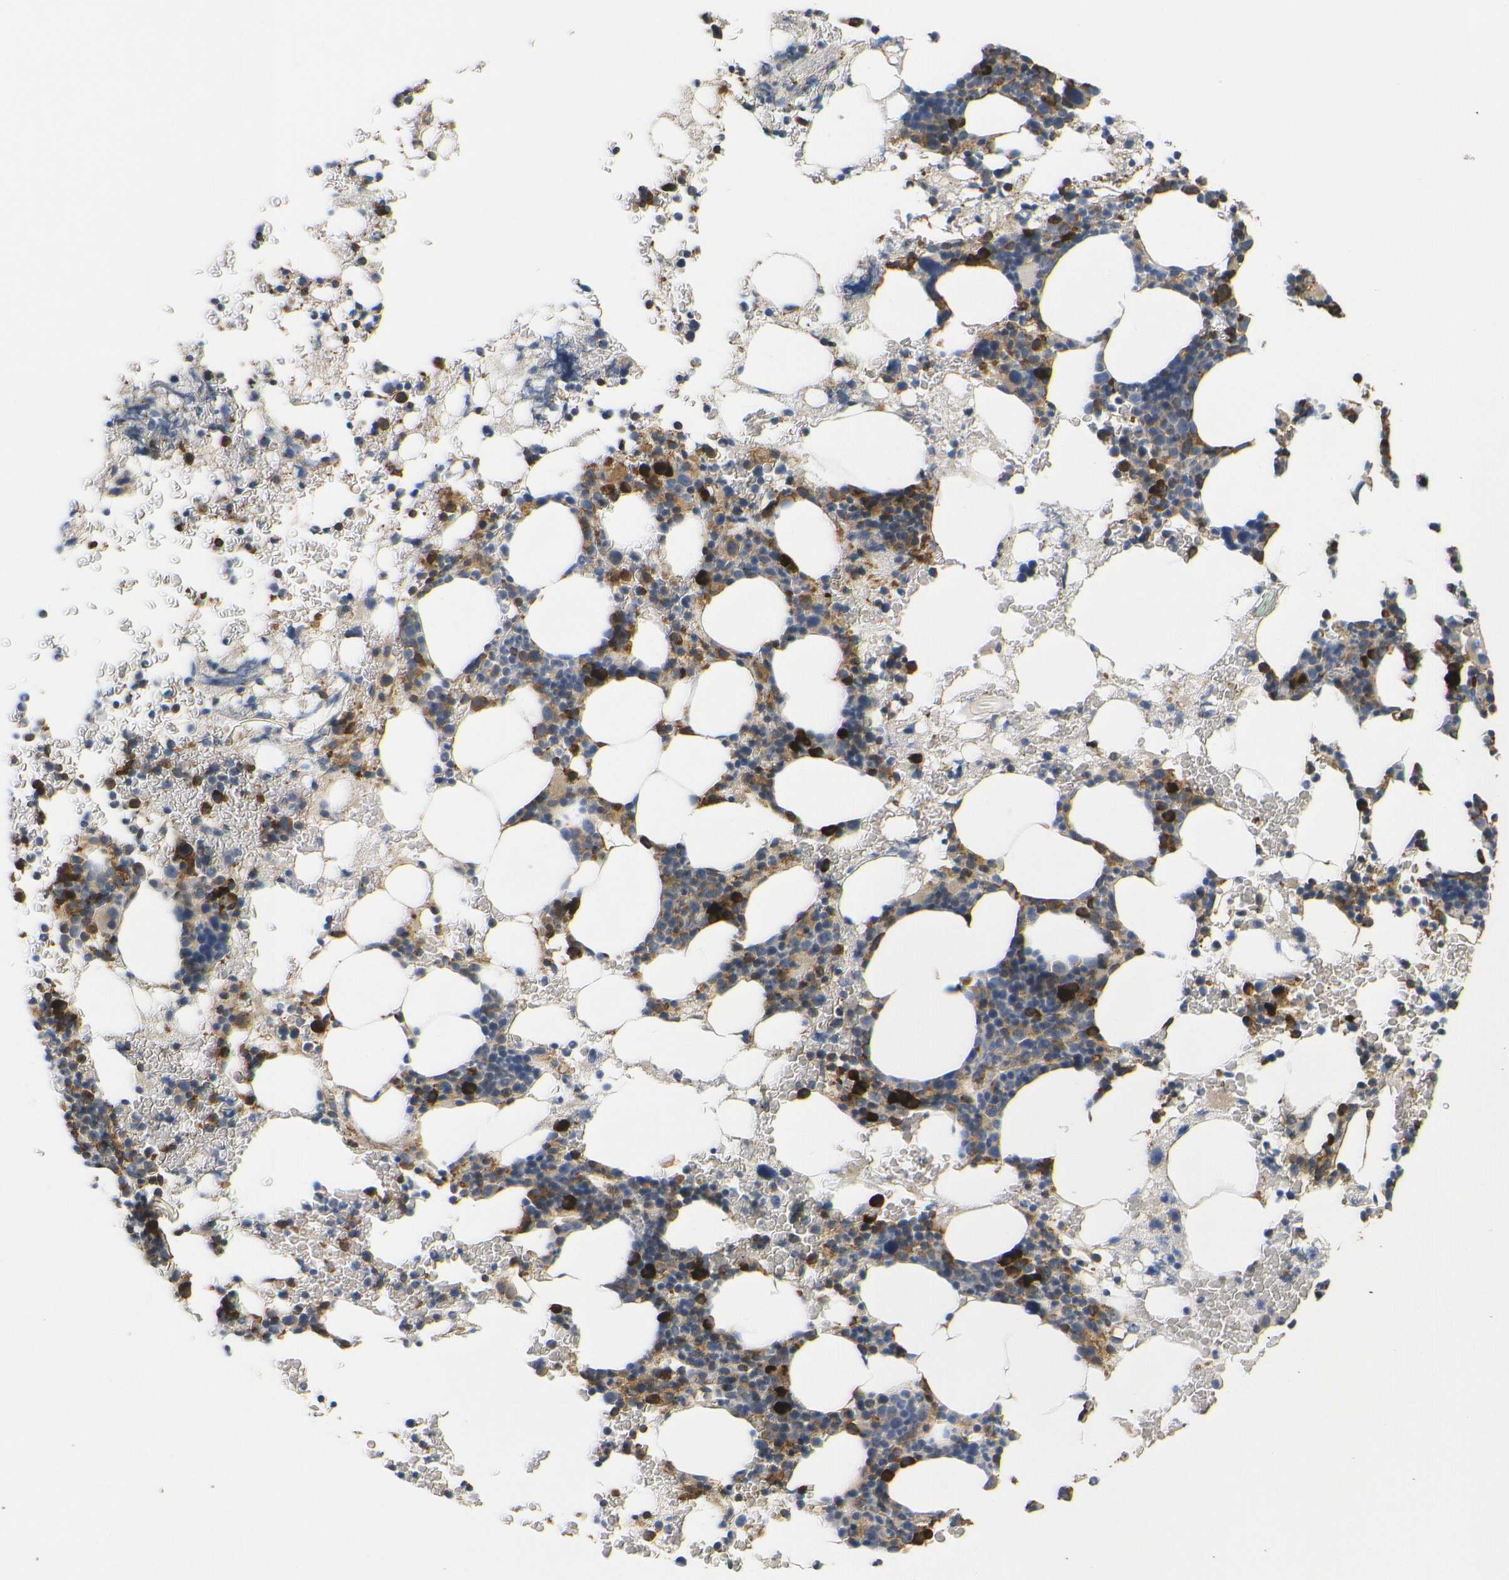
{"staining": {"intensity": "moderate", "quantity": "25%-75%", "location": "cytoplasmic/membranous"}, "tissue": "bone marrow", "cell_type": "Hematopoietic cells", "image_type": "normal", "snomed": [{"axis": "morphology", "description": "Normal tissue, NOS"}, {"axis": "morphology", "description": "Inflammation, NOS"}, {"axis": "topography", "description": "Bone marrow"}], "caption": "Bone marrow was stained to show a protein in brown. There is medium levels of moderate cytoplasmic/membranous expression in about 25%-75% of hematopoietic cells. The staining was performed using DAB to visualize the protein expression in brown, while the nuclei were stained in blue with hematoxylin (Magnification: 20x).", "gene": "HLA", "patient": {"sex": "female", "age": 84}}